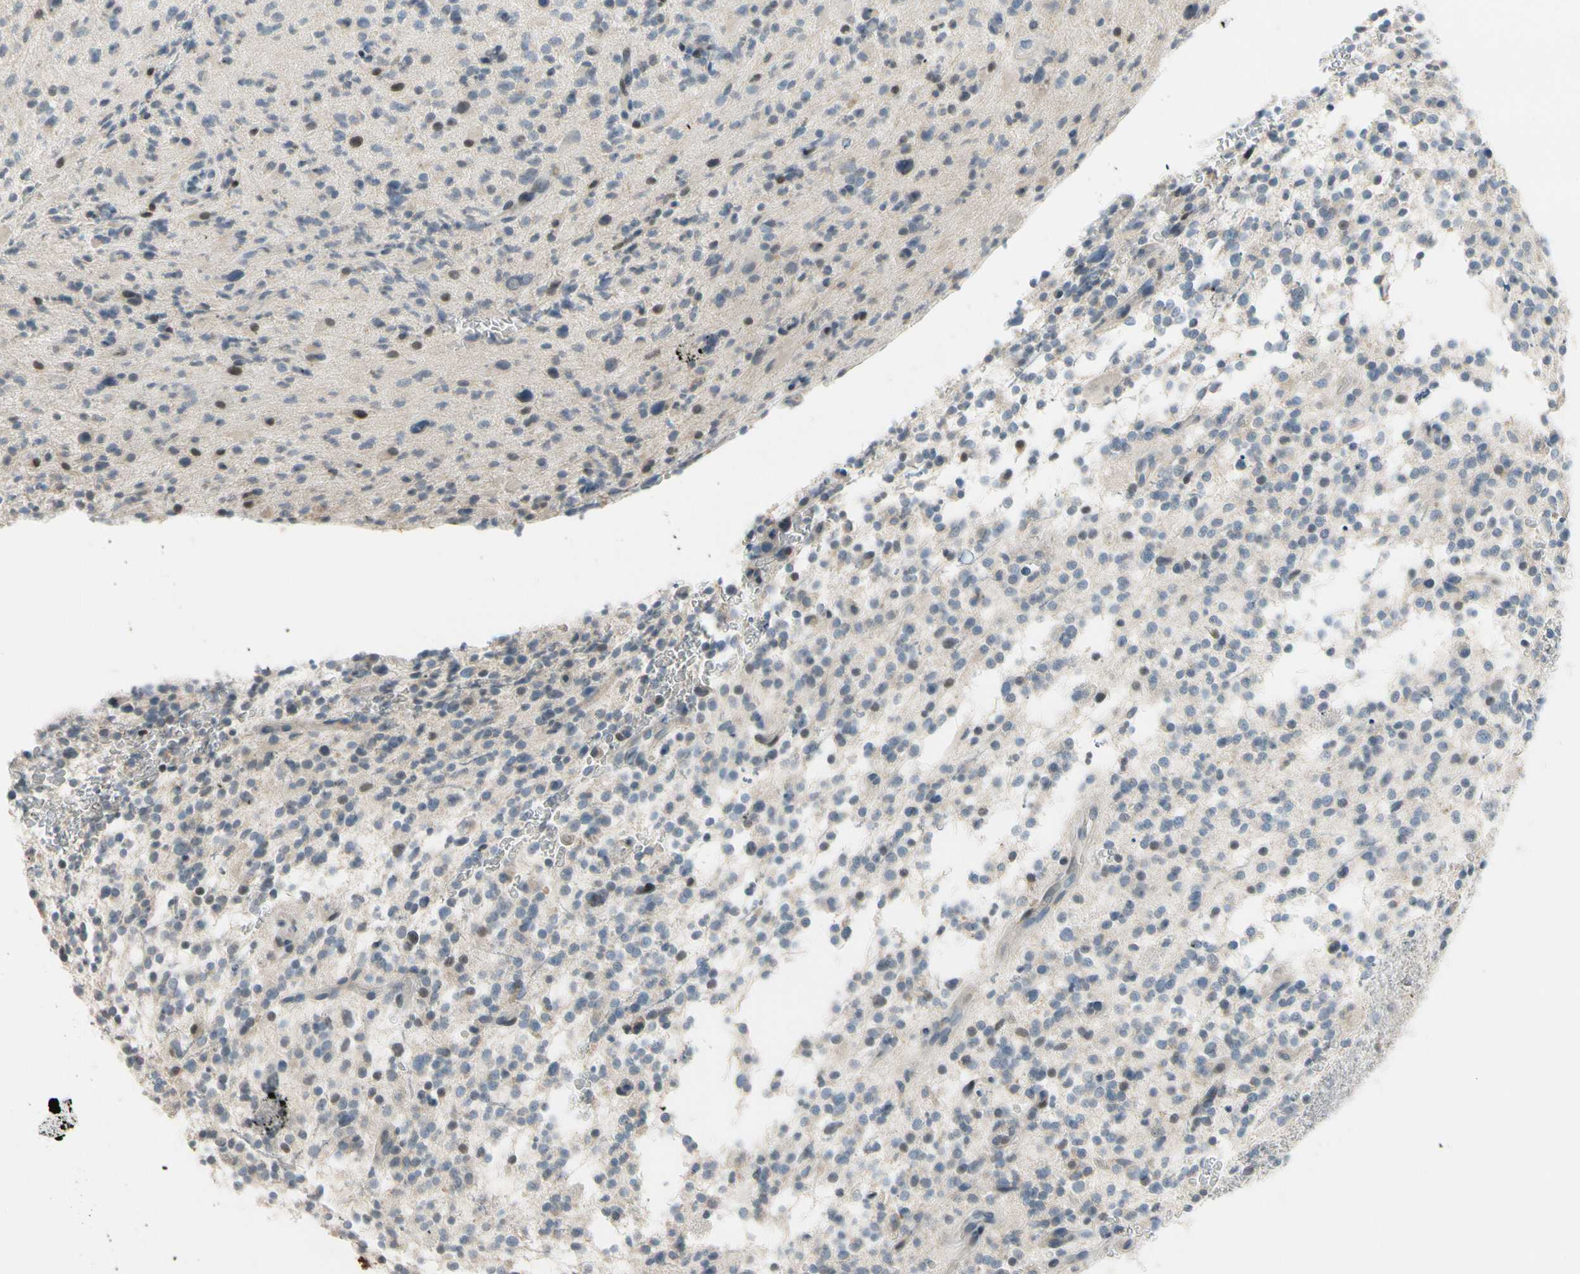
{"staining": {"intensity": "weak", "quantity": "<25%", "location": "nuclear"}, "tissue": "glioma", "cell_type": "Tumor cells", "image_type": "cancer", "snomed": [{"axis": "morphology", "description": "Glioma, malignant, High grade"}, {"axis": "topography", "description": "Brain"}], "caption": "A micrograph of glioma stained for a protein displays no brown staining in tumor cells.", "gene": "PIP5K1B", "patient": {"sex": "male", "age": 48}}